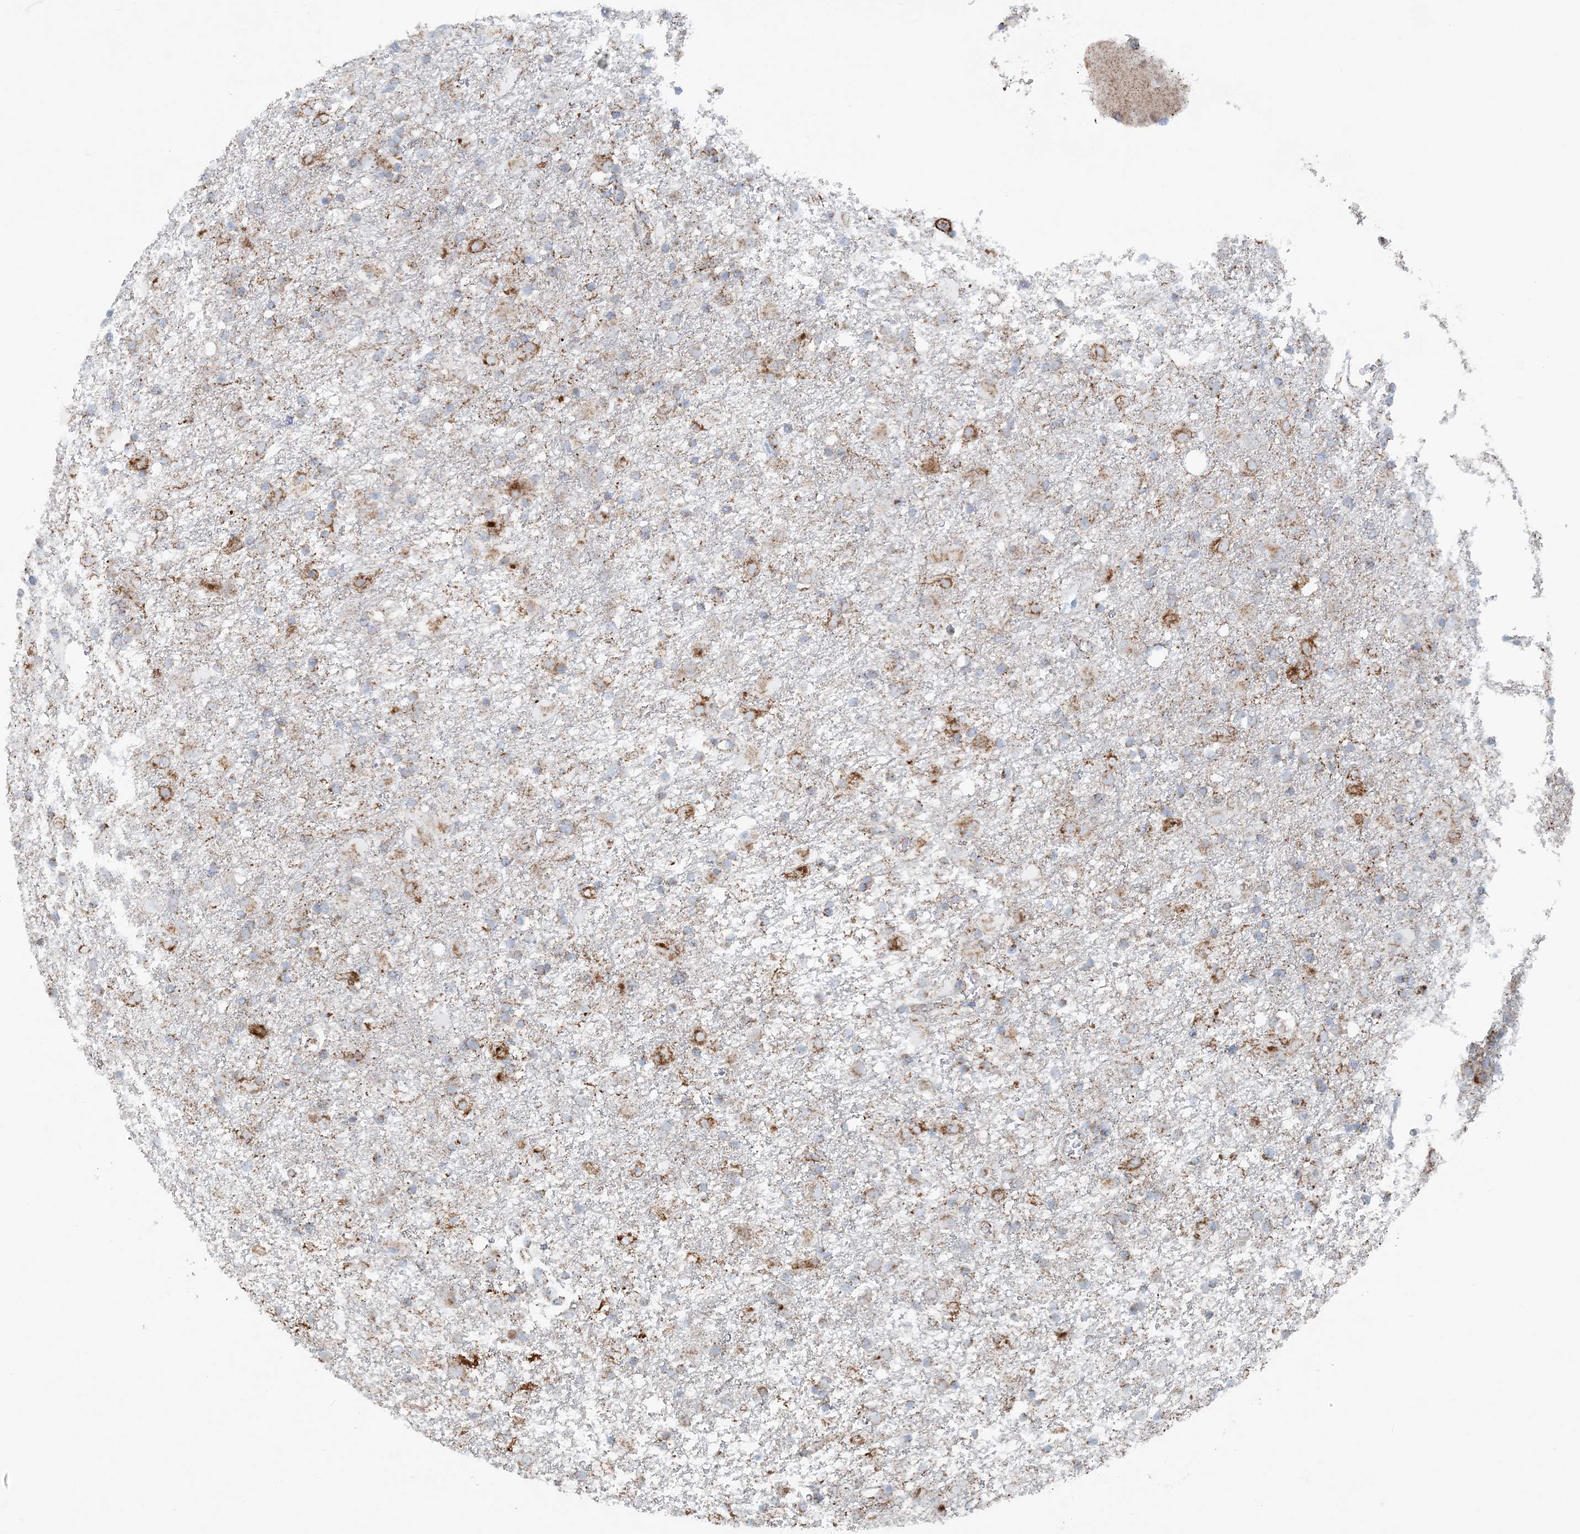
{"staining": {"intensity": "weak", "quantity": "<25%", "location": "cytoplasmic/membranous"}, "tissue": "glioma", "cell_type": "Tumor cells", "image_type": "cancer", "snomed": [{"axis": "morphology", "description": "Glioma, malignant, Low grade"}, {"axis": "topography", "description": "Brain"}], "caption": "Protein analysis of glioma demonstrates no significant positivity in tumor cells.", "gene": "PCCB", "patient": {"sex": "male", "age": 65}}